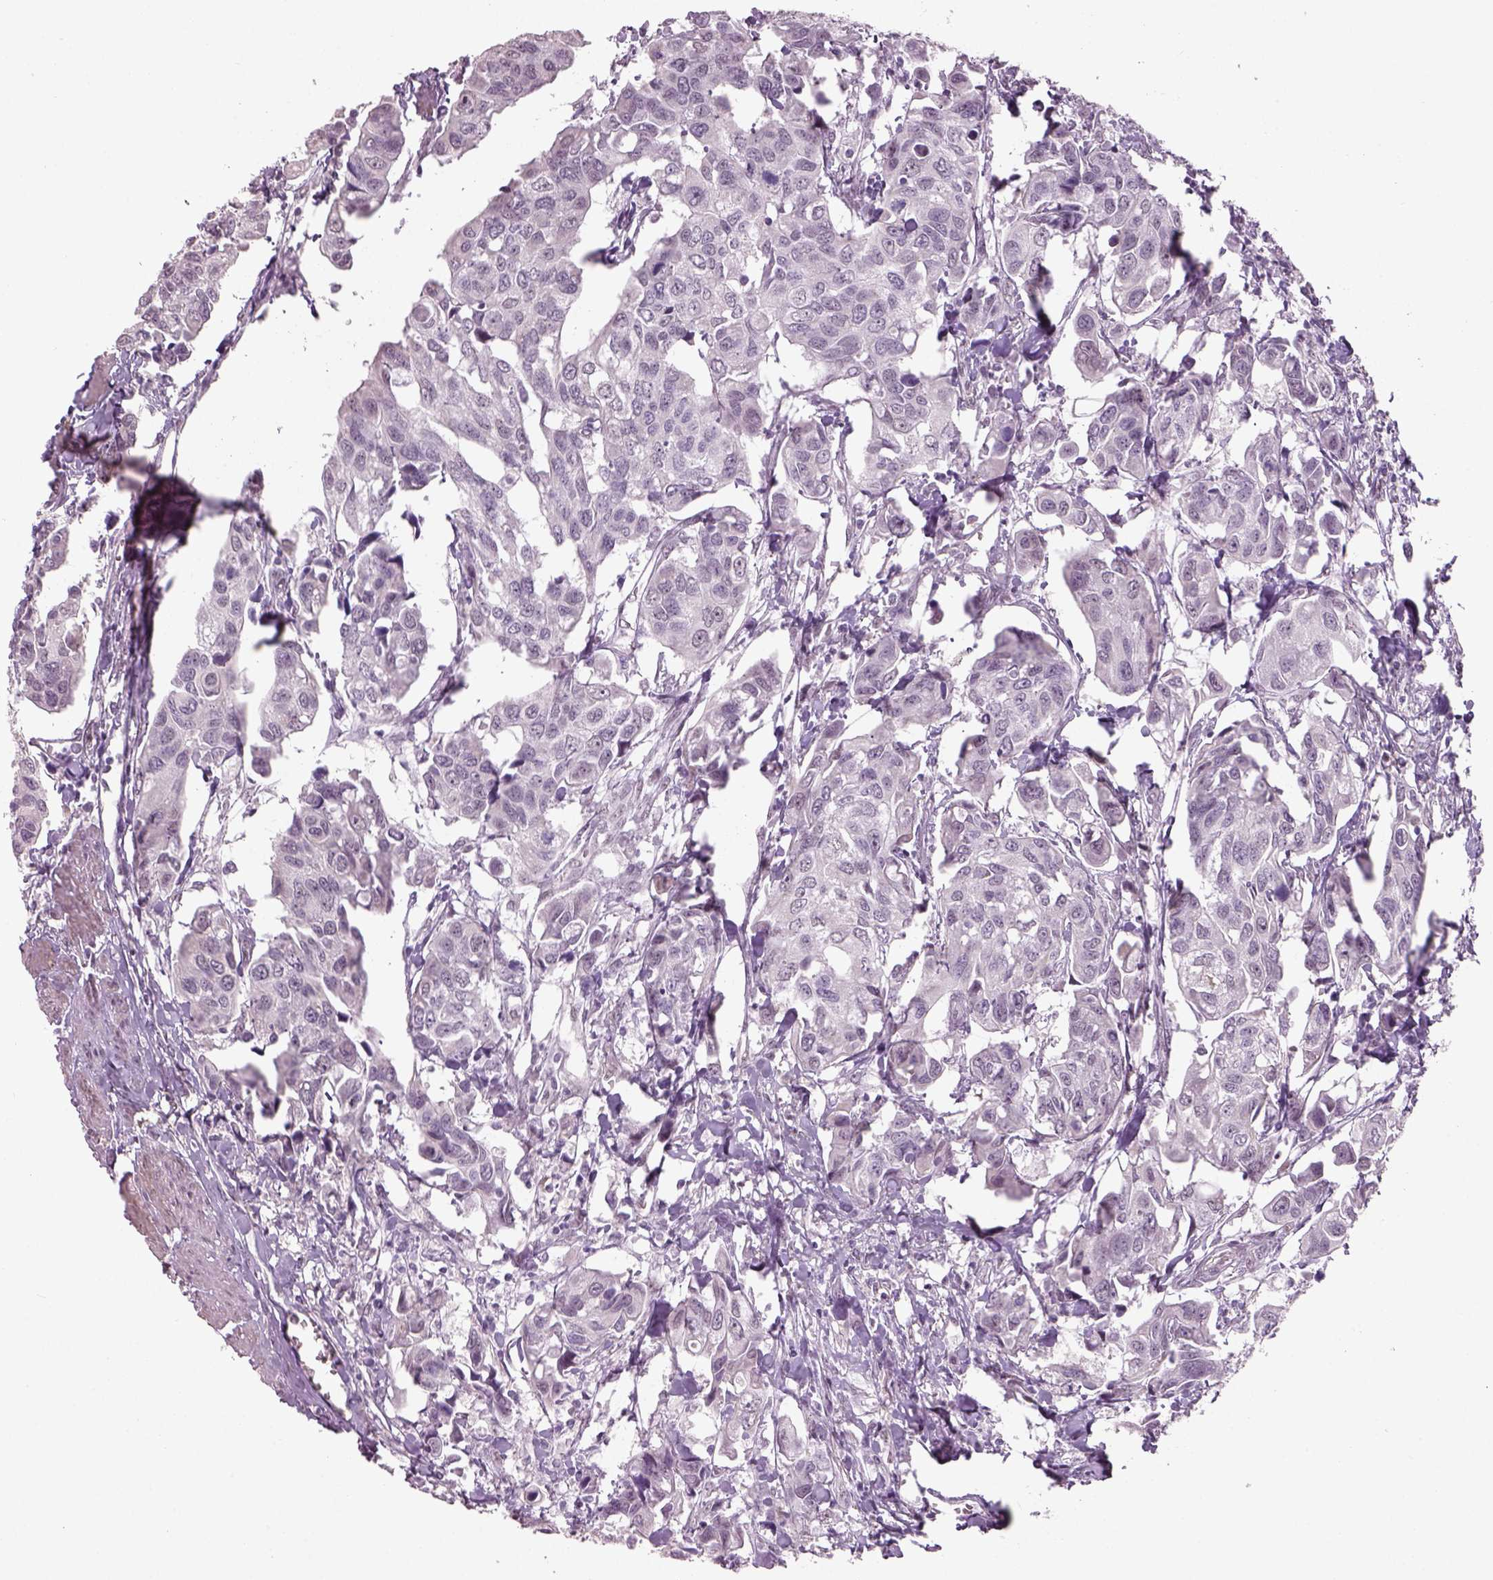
{"staining": {"intensity": "negative", "quantity": "none", "location": "none"}, "tissue": "urothelial cancer", "cell_type": "Tumor cells", "image_type": "cancer", "snomed": [{"axis": "morphology", "description": "Urothelial carcinoma, High grade"}, {"axis": "topography", "description": "Urinary bladder"}], "caption": "The IHC histopathology image has no significant positivity in tumor cells of high-grade urothelial carcinoma tissue.", "gene": "NAT8", "patient": {"sex": "male", "age": 60}}